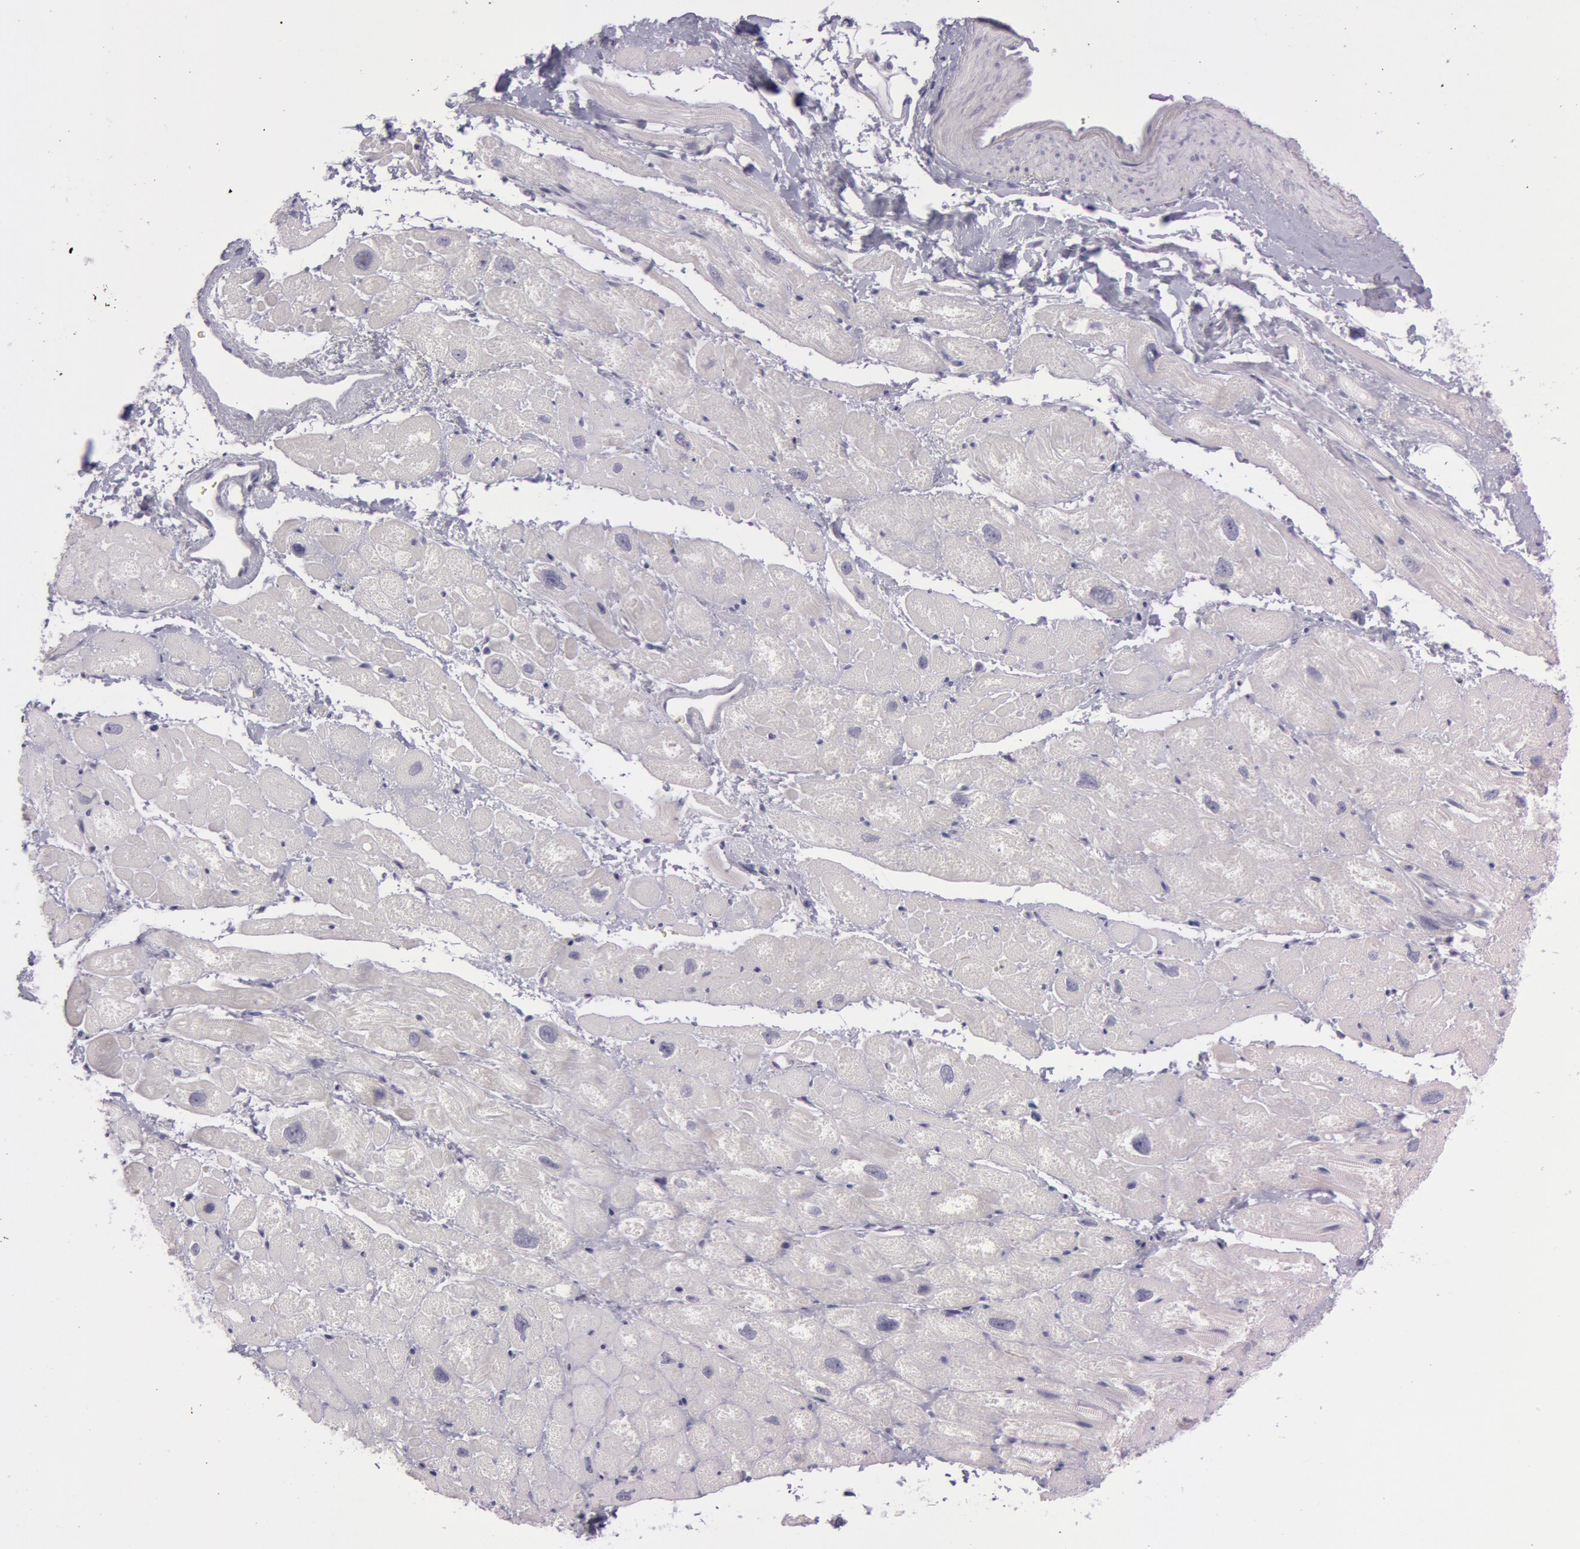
{"staining": {"intensity": "negative", "quantity": "none", "location": "none"}, "tissue": "heart muscle", "cell_type": "Cardiomyocytes", "image_type": "normal", "snomed": [{"axis": "morphology", "description": "Normal tissue, NOS"}, {"axis": "topography", "description": "Heart"}], "caption": "A high-resolution image shows IHC staining of unremarkable heart muscle, which displays no significant positivity in cardiomyocytes.", "gene": "IL1RN", "patient": {"sex": "male", "age": 49}}